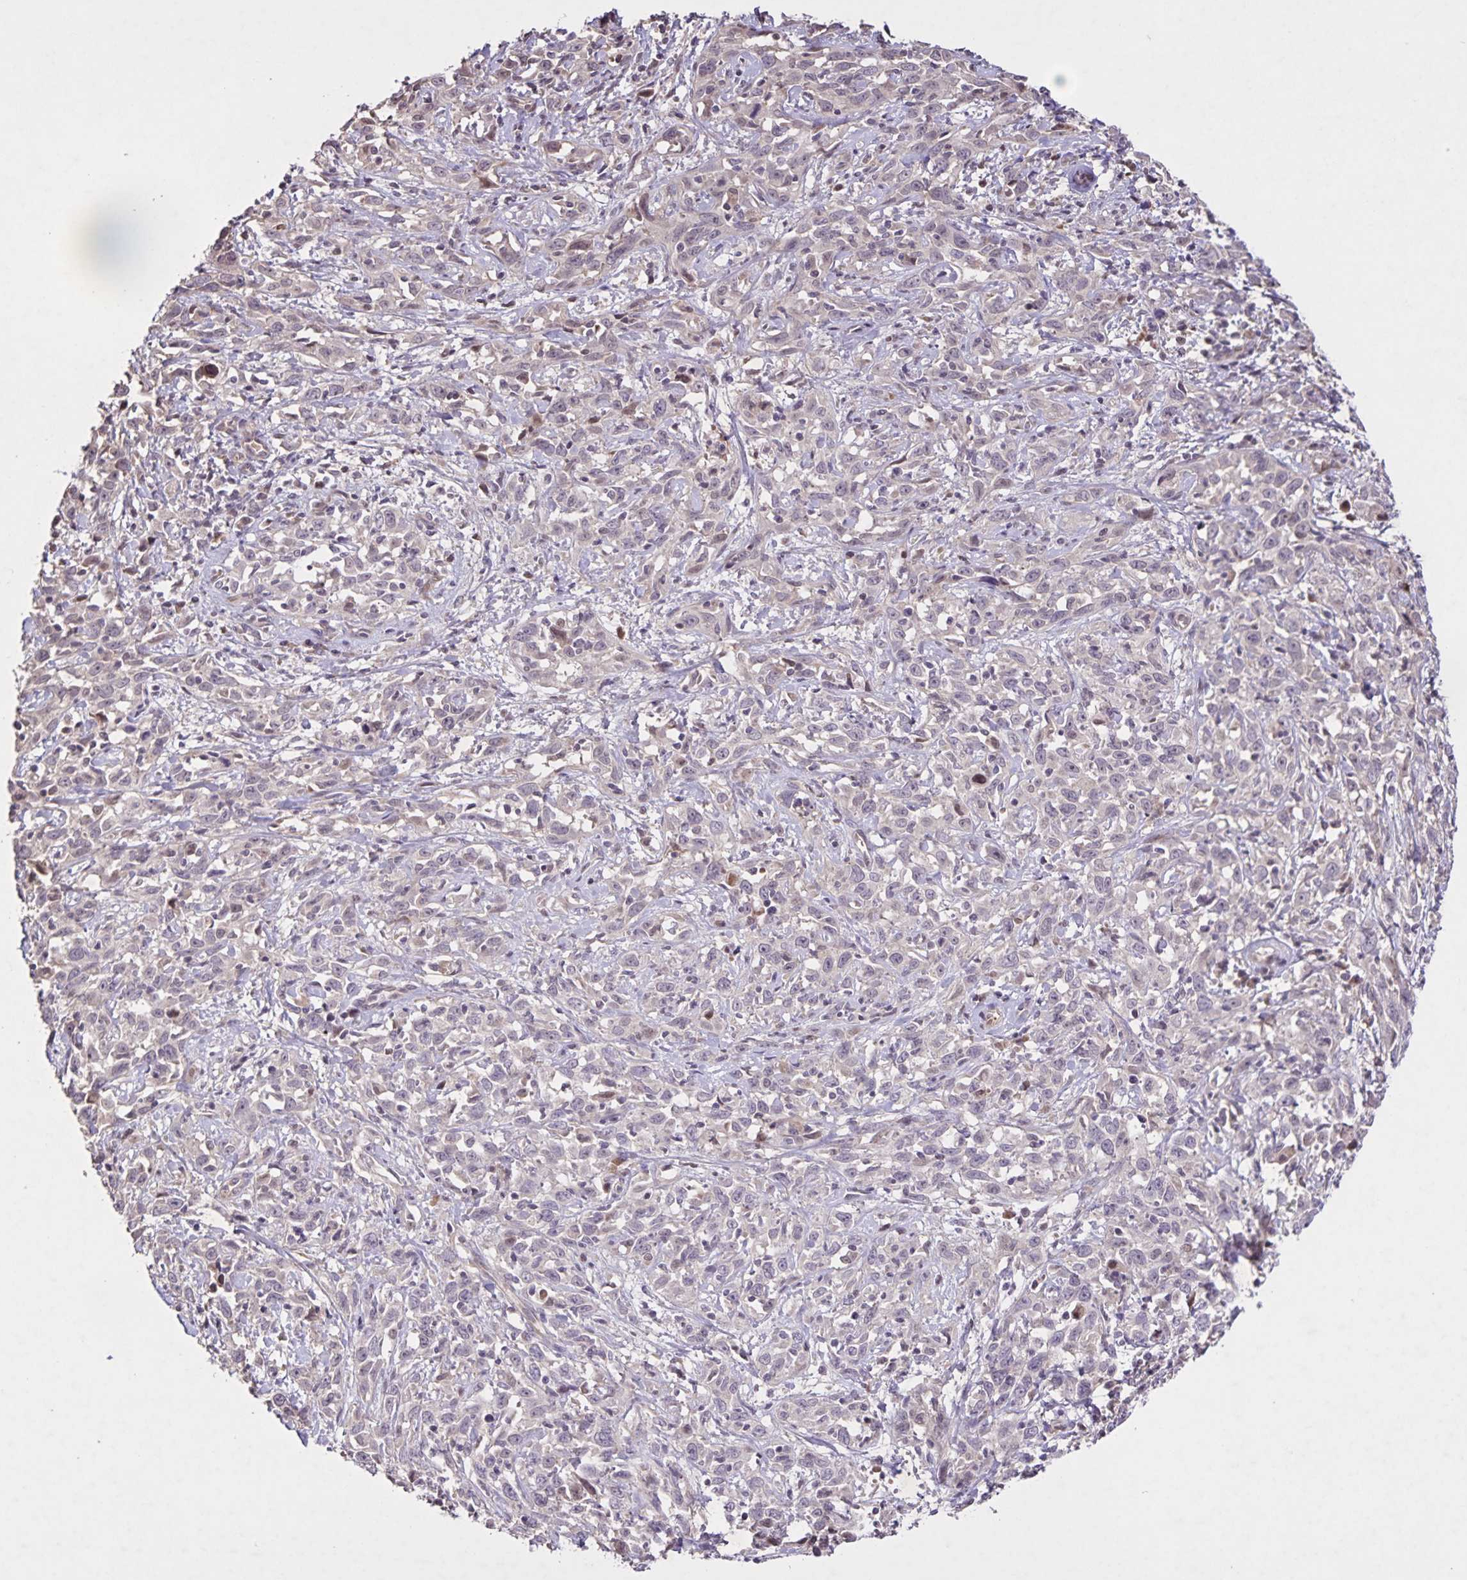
{"staining": {"intensity": "weak", "quantity": "25%-75%", "location": "cytoplasmic/membranous,nuclear"}, "tissue": "cervical cancer", "cell_type": "Tumor cells", "image_type": "cancer", "snomed": [{"axis": "morphology", "description": "Adenocarcinoma, NOS"}, {"axis": "topography", "description": "Cervix"}], "caption": "High-magnification brightfield microscopy of cervical cancer stained with DAB (brown) and counterstained with hematoxylin (blue). tumor cells exhibit weak cytoplasmic/membranous and nuclear expression is appreciated in approximately25%-75% of cells. Nuclei are stained in blue.", "gene": "GDF2", "patient": {"sex": "female", "age": 40}}